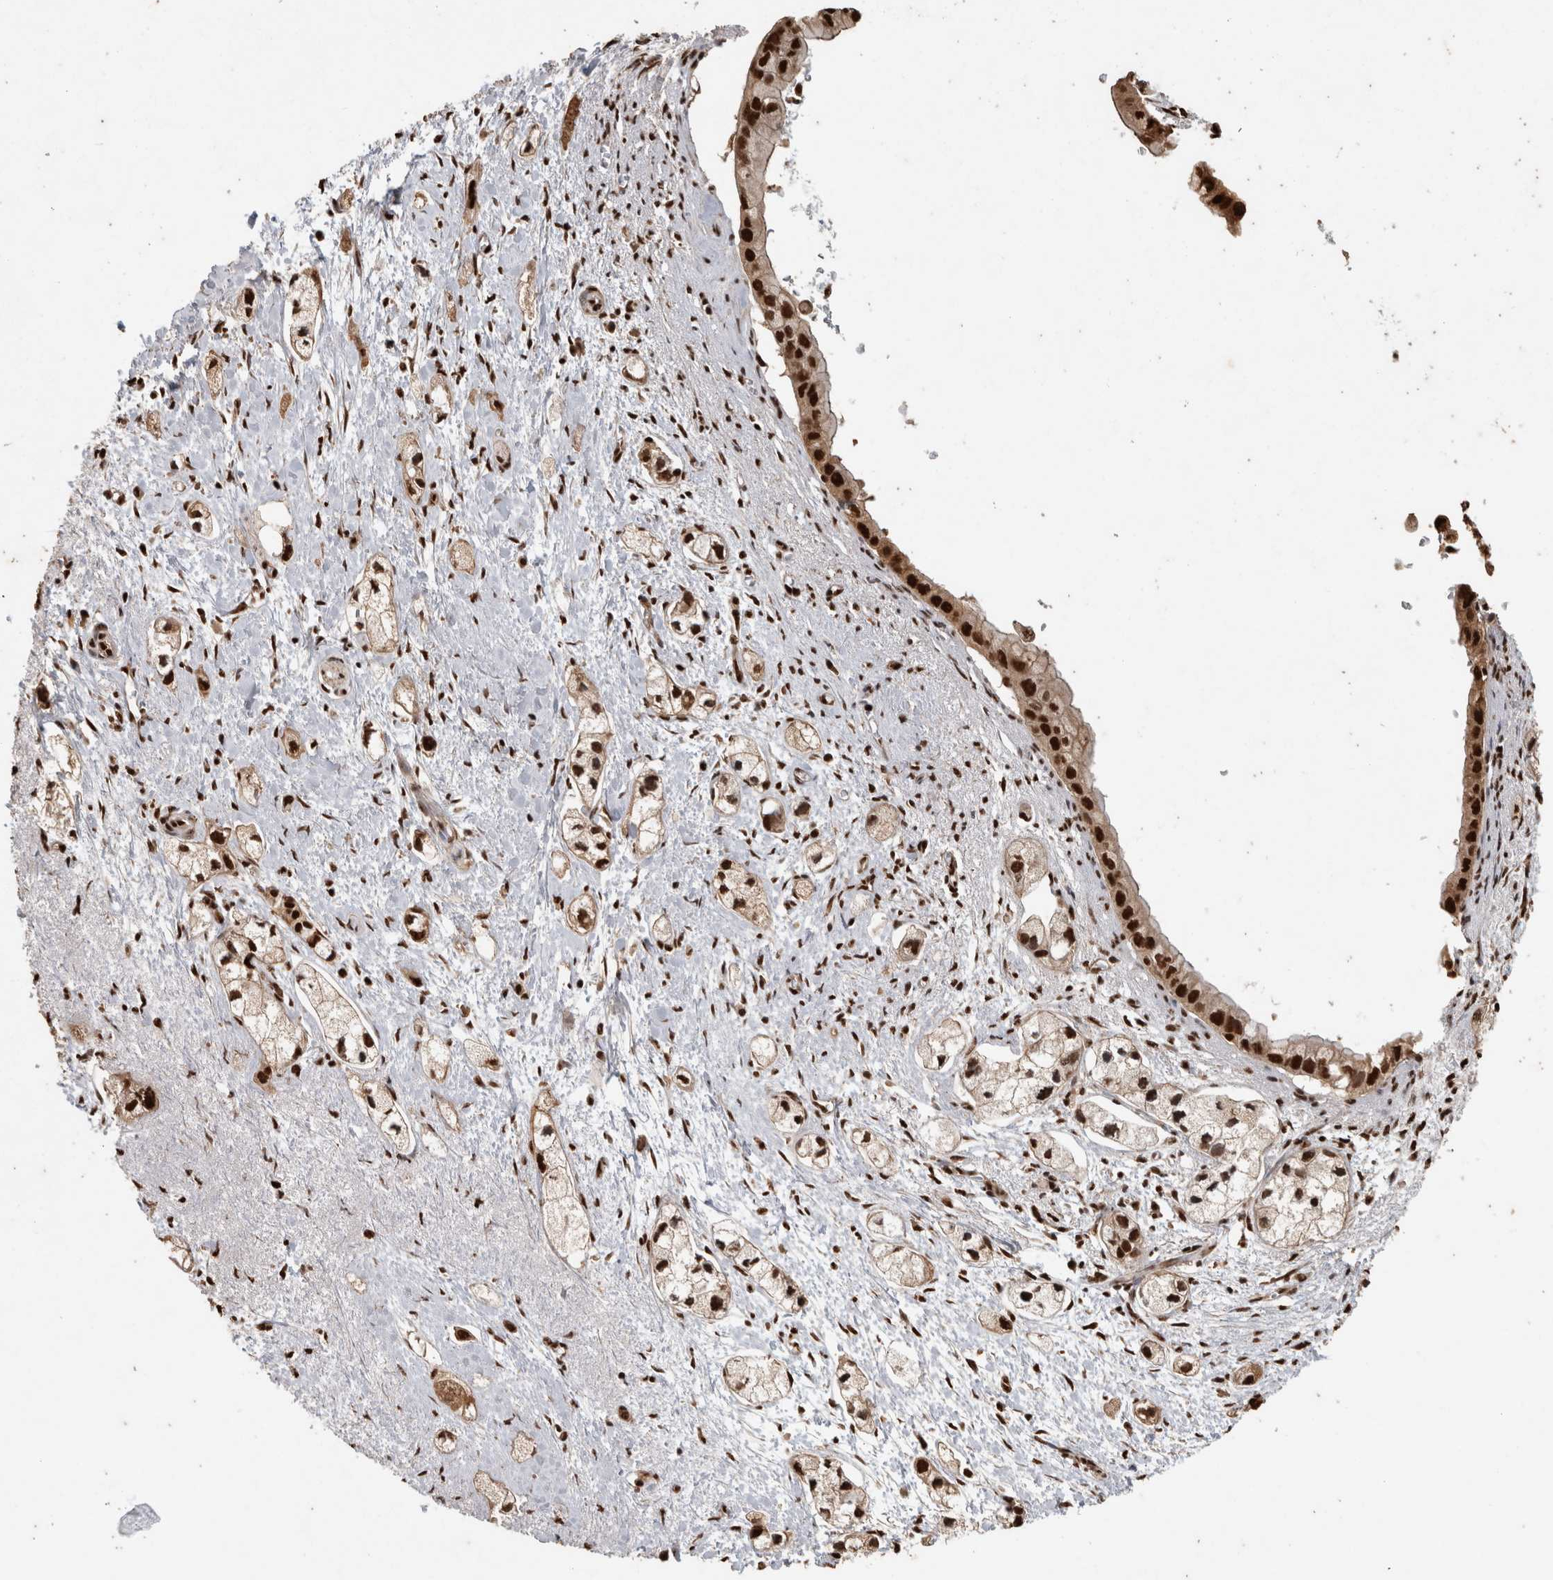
{"staining": {"intensity": "strong", "quantity": ">75%", "location": "nuclear"}, "tissue": "pancreatic cancer", "cell_type": "Tumor cells", "image_type": "cancer", "snomed": [{"axis": "morphology", "description": "Adenocarcinoma, NOS"}, {"axis": "topography", "description": "Pancreas"}], "caption": "The histopathology image shows a brown stain indicating the presence of a protein in the nuclear of tumor cells in pancreatic cancer (adenocarcinoma).", "gene": "RAD50", "patient": {"sex": "male", "age": 74}}